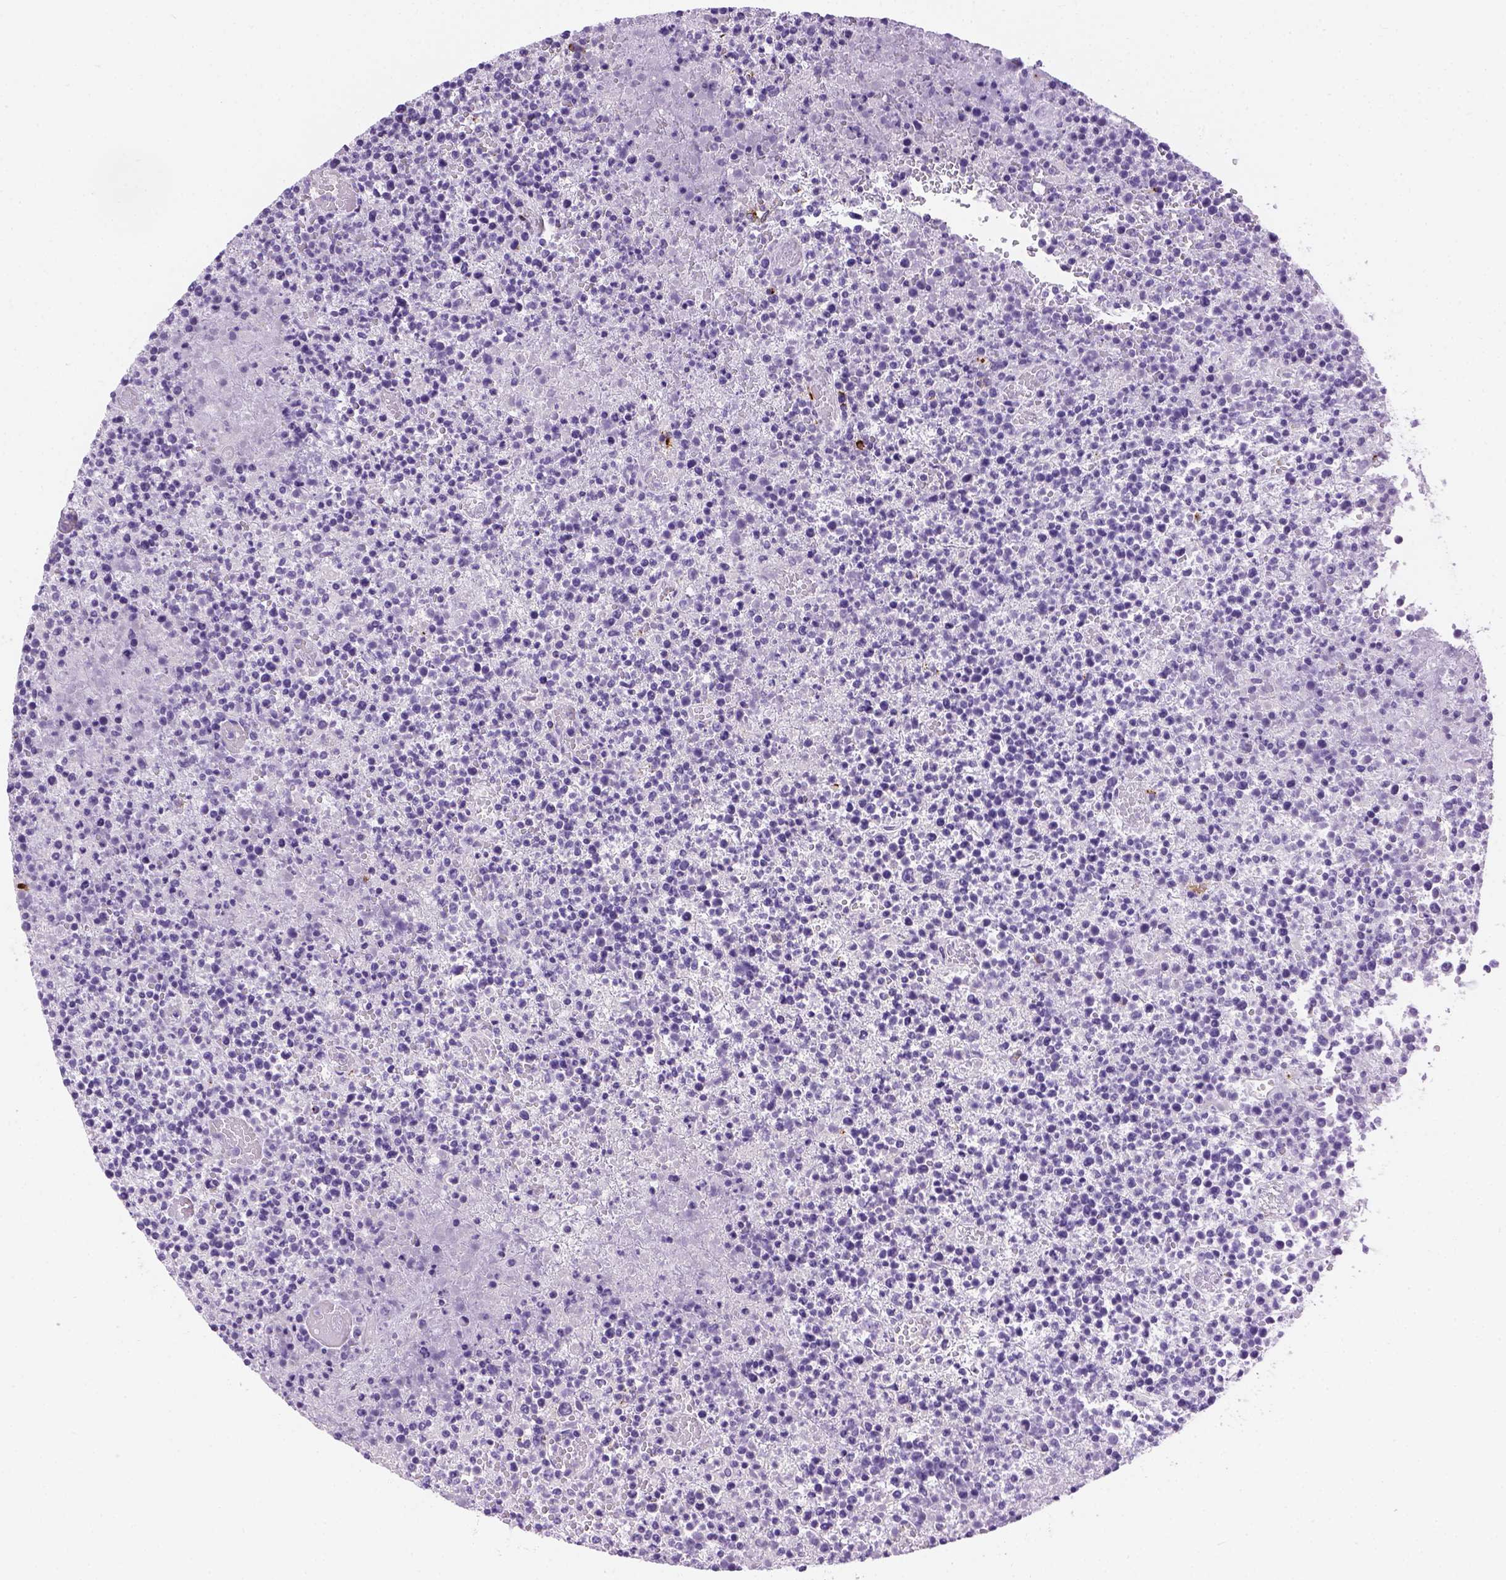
{"staining": {"intensity": "negative", "quantity": "none", "location": "none"}, "tissue": "lymphoma", "cell_type": "Tumor cells", "image_type": "cancer", "snomed": [{"axis": "morphology", "description": "Malignant lymphoma, non-Hodgkin's type, High grade"}, {"axis": "topography", "description": "Lymph node"}], "caption": "An image of human malignant lymphoma, non-Hodgkin's type (high-grade) is negative for staining in tumor cells.", "gene": "TMEM38A", "patient": {"sex": "male", "age": 13}}